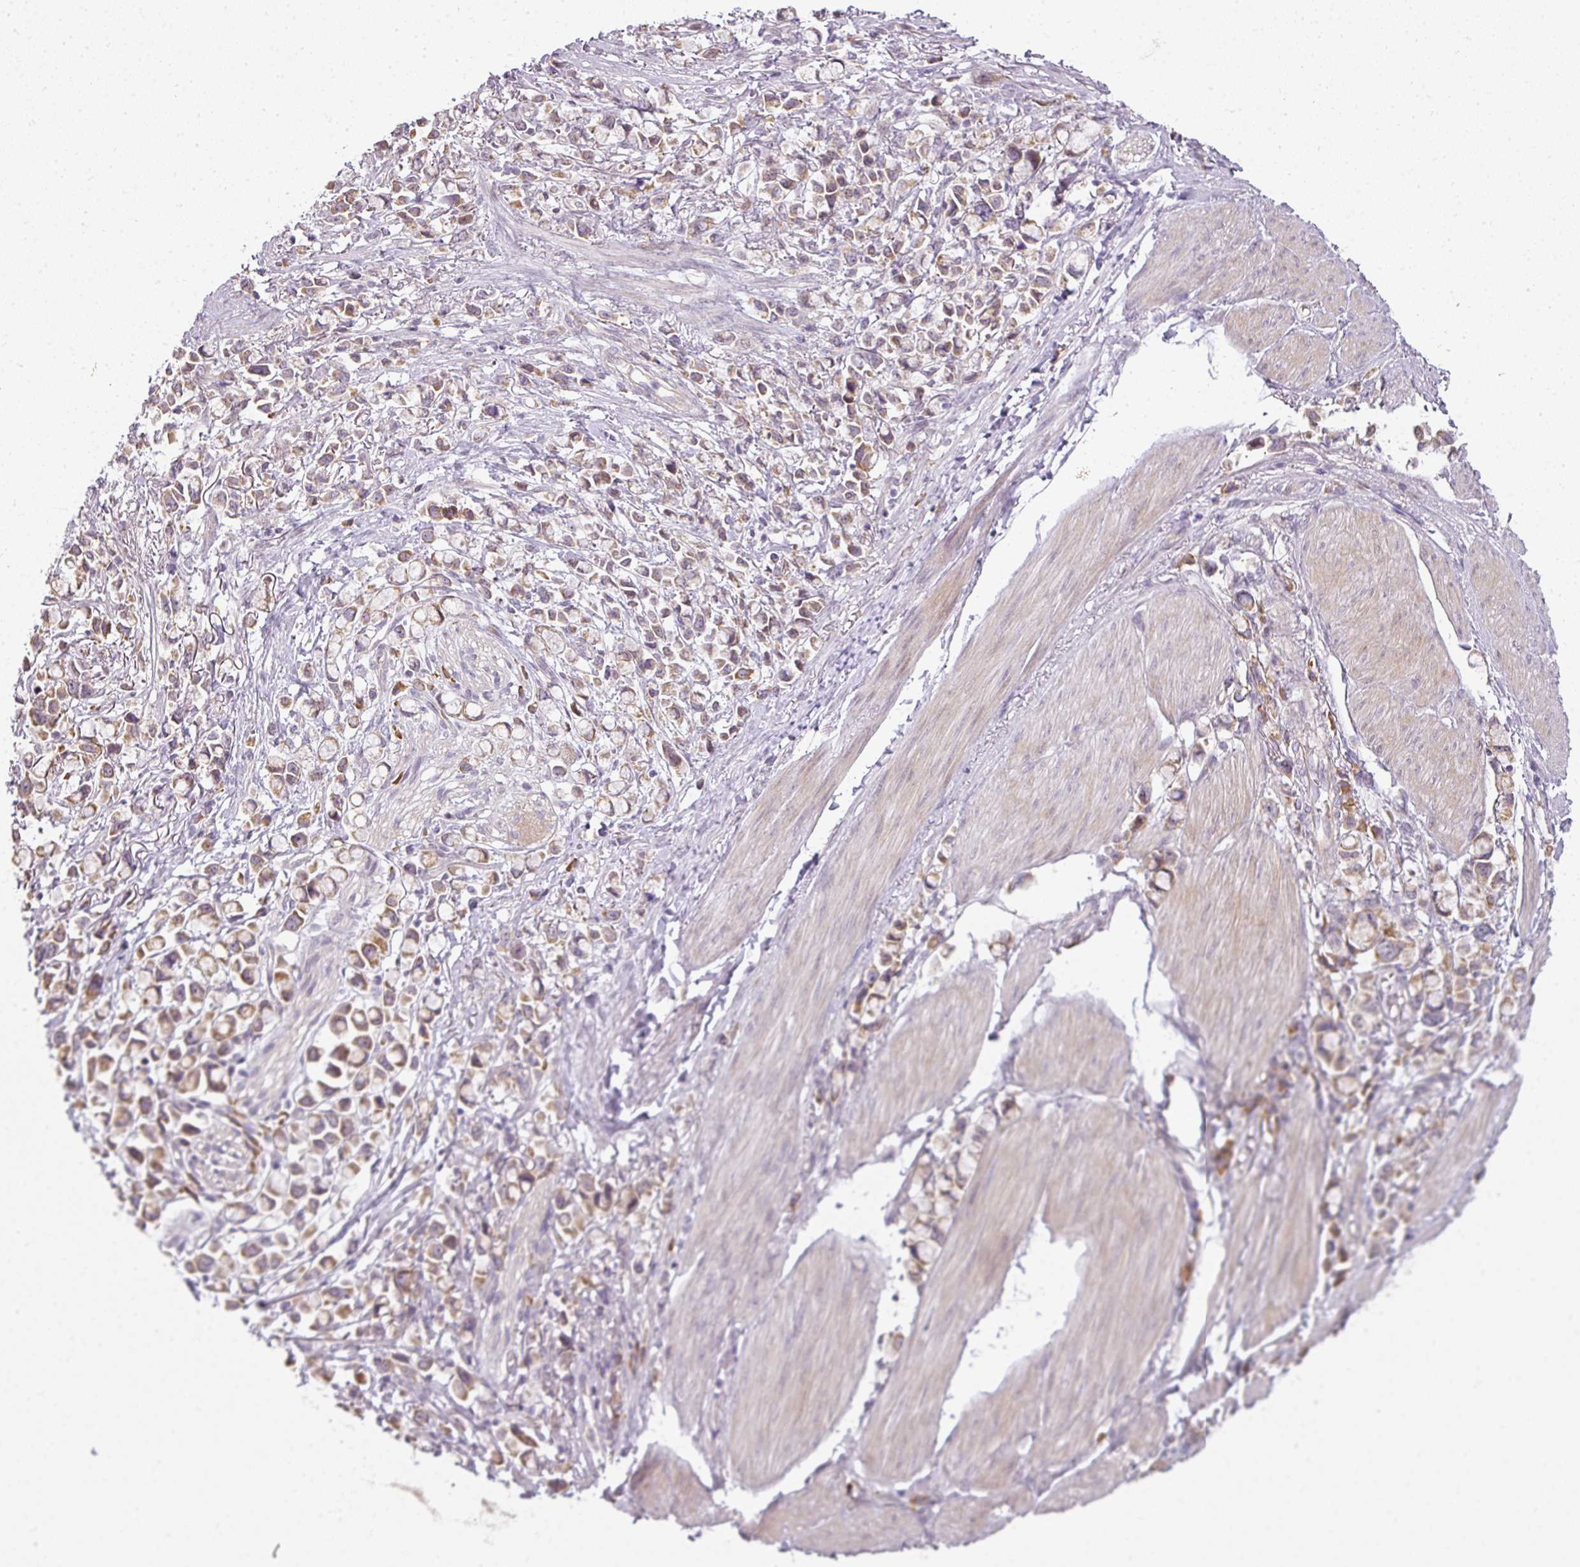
{"staining": {"intensity": "moderate", "quantity": ">75%", "location": "cytoplasmic/membranous"}, "tissue": "stomach cancer", "cell_type": "Tumor cells", "image_type": "cancer", "snomed": [{"axis": "morphology", "description": "Adenocarcinoma, NOS"}, {"axis": "topography", "description": "Stomach"}], "caption": "Brown immunohistochemical staining in human stomach cancer exhibits moderate cytoplasmic/membranous positivity in approximately >75% of tumor cells.", "gene": "LY75", "patient": {"sex": "female", "age": 81}}